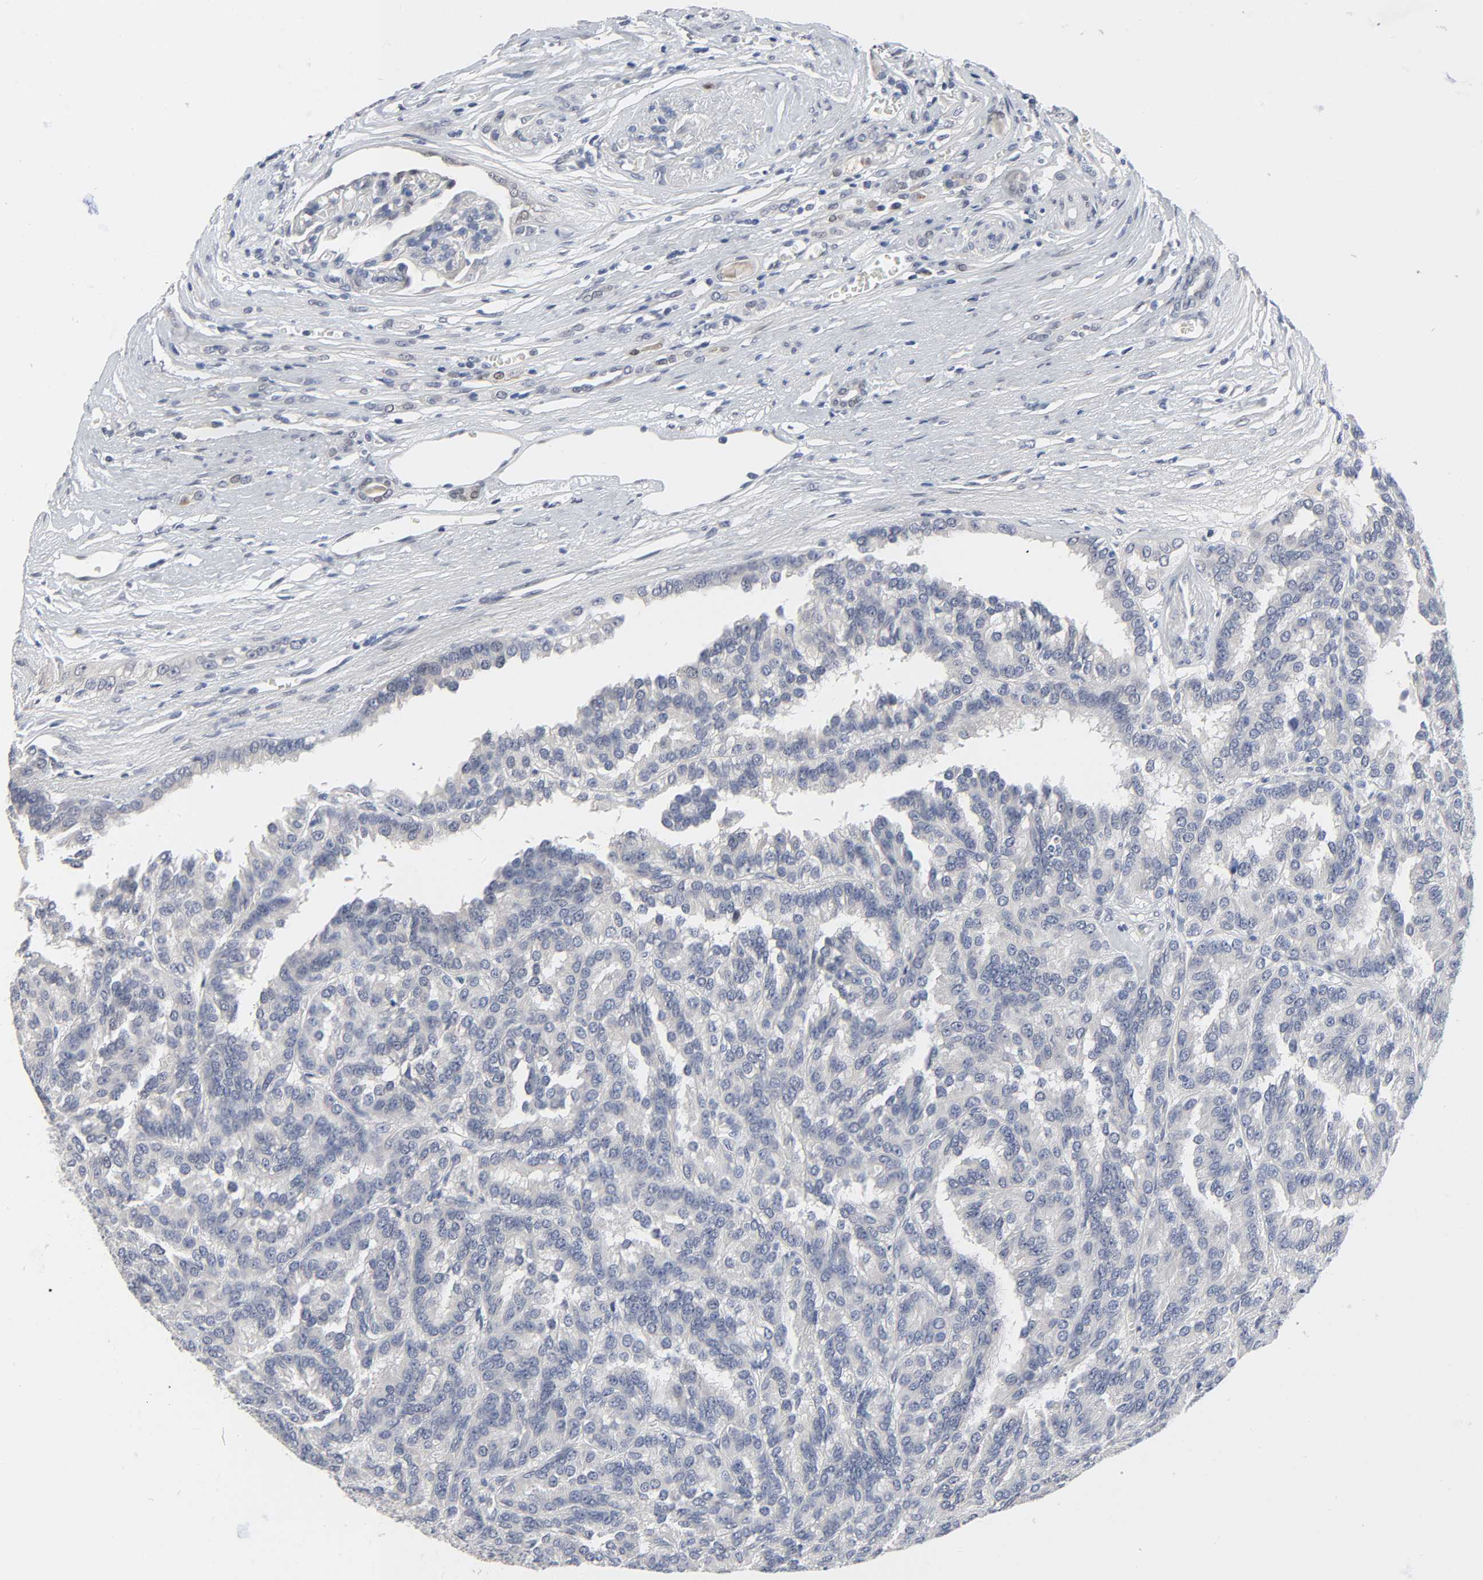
{"staining": {"intensity": "negative", "quantity": "none", "location": "none"}, "tissue": "renal cancer", "cell_type": "Tumor cells", "image_type": "cancer", "snomed": [{"axis": "morphology", "description": "Adenocarcinoma, NOS"}, {"axis": "topography", "description": "Kidney"}], "caption": "This is an immunohistochemistry histopathology image of human renal cancer. There is no expression in tumor cells.", "gene": "SALL2", "patient": {"sex": "male", "age": 46}}